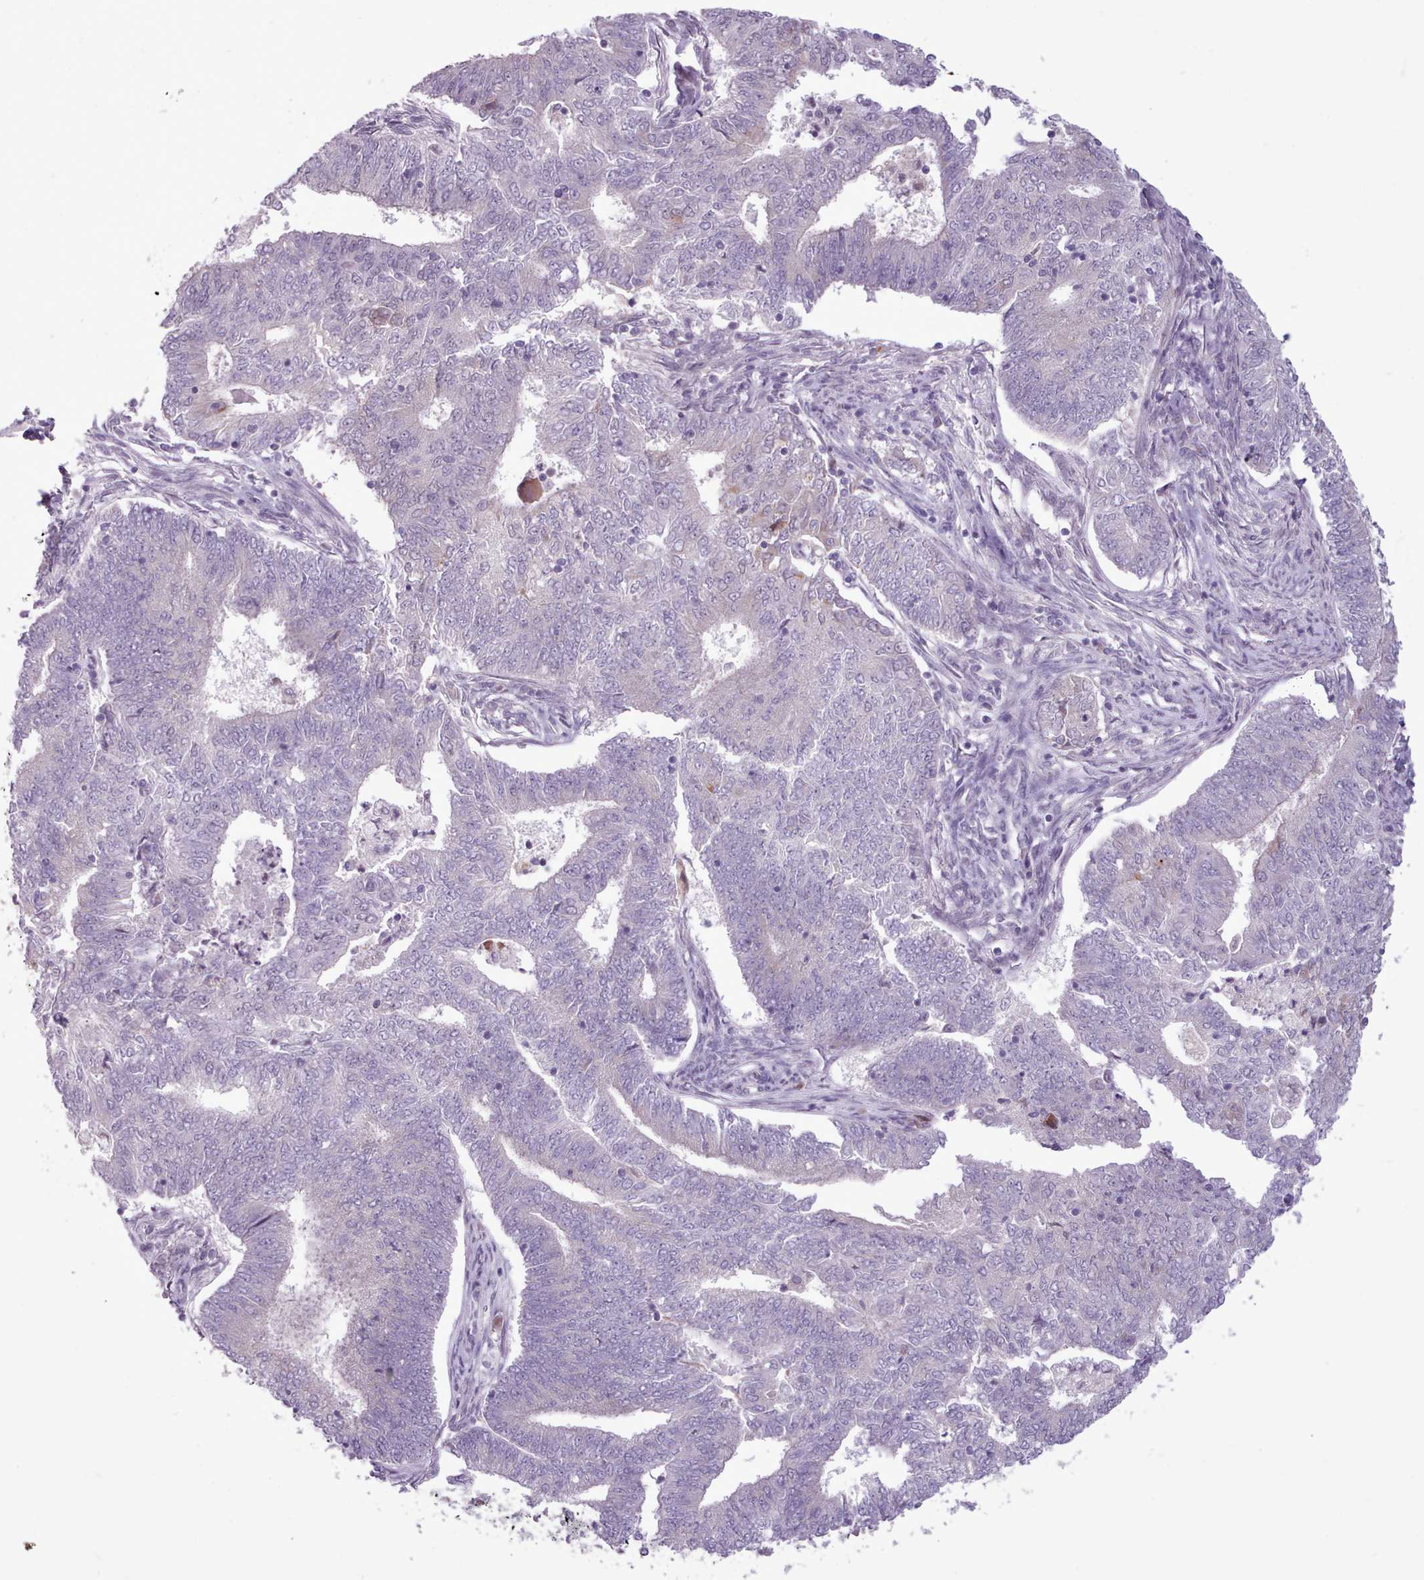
{"staining": {"intensity": "negative", "quantity": "none", "location": "none"}, "tissue": "endometrial cancer", "cell_type": "Tumor cells", "image_type": "cancer", "snomed": [{"axis": "morphology", "description": "Adenocarcinoma, NOS"}, {"axis": "topography", "description": "Endometrium"}], "caption": "Photomicrograph shows no significant protein positivity in tumor cells of adenocarcinoma (endometrial). The staining is performed using DAB brown chromogen with nuclei counter-stained in using hematoxylin.", "gene": "SLURP1", "patient": {"sex": "female", "age": 62}}